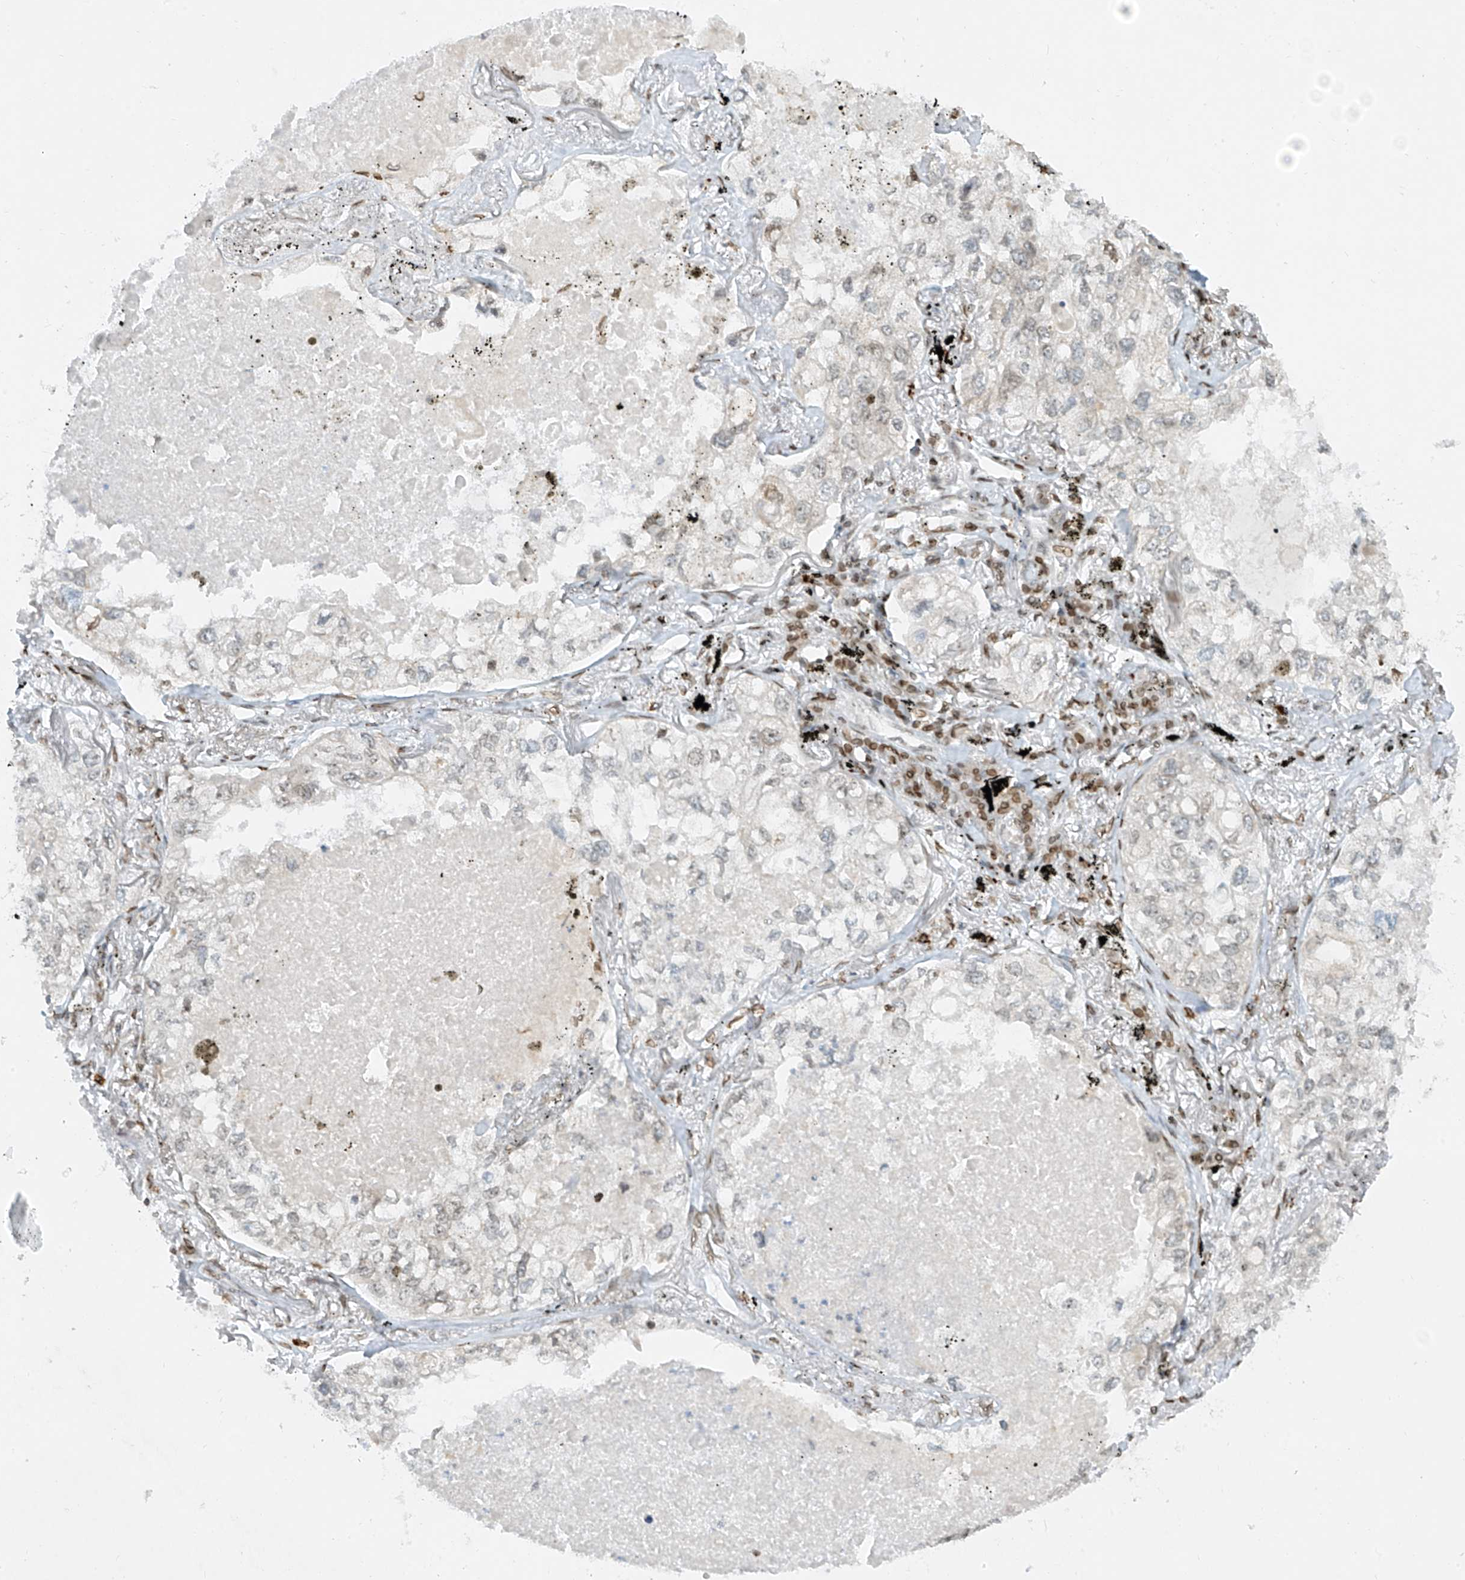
{"staining": {"intensity": "negative", "quantity": "none", "location": "none"}, "tissue": "lung cancer", "cell_type": "Tumor cells", "image_type": "cancer", "snomed": [{"axis": "morphology", "description": "Adenocarcinoma, NOS"}, {"axis": "topography", "description": "Lung"}], "caption": "Tumor cells show no significant staining in lung cancer (adenocarcinoma).", "gene": "SAMD15", "patient": {"sex": "male", "age": 65}}